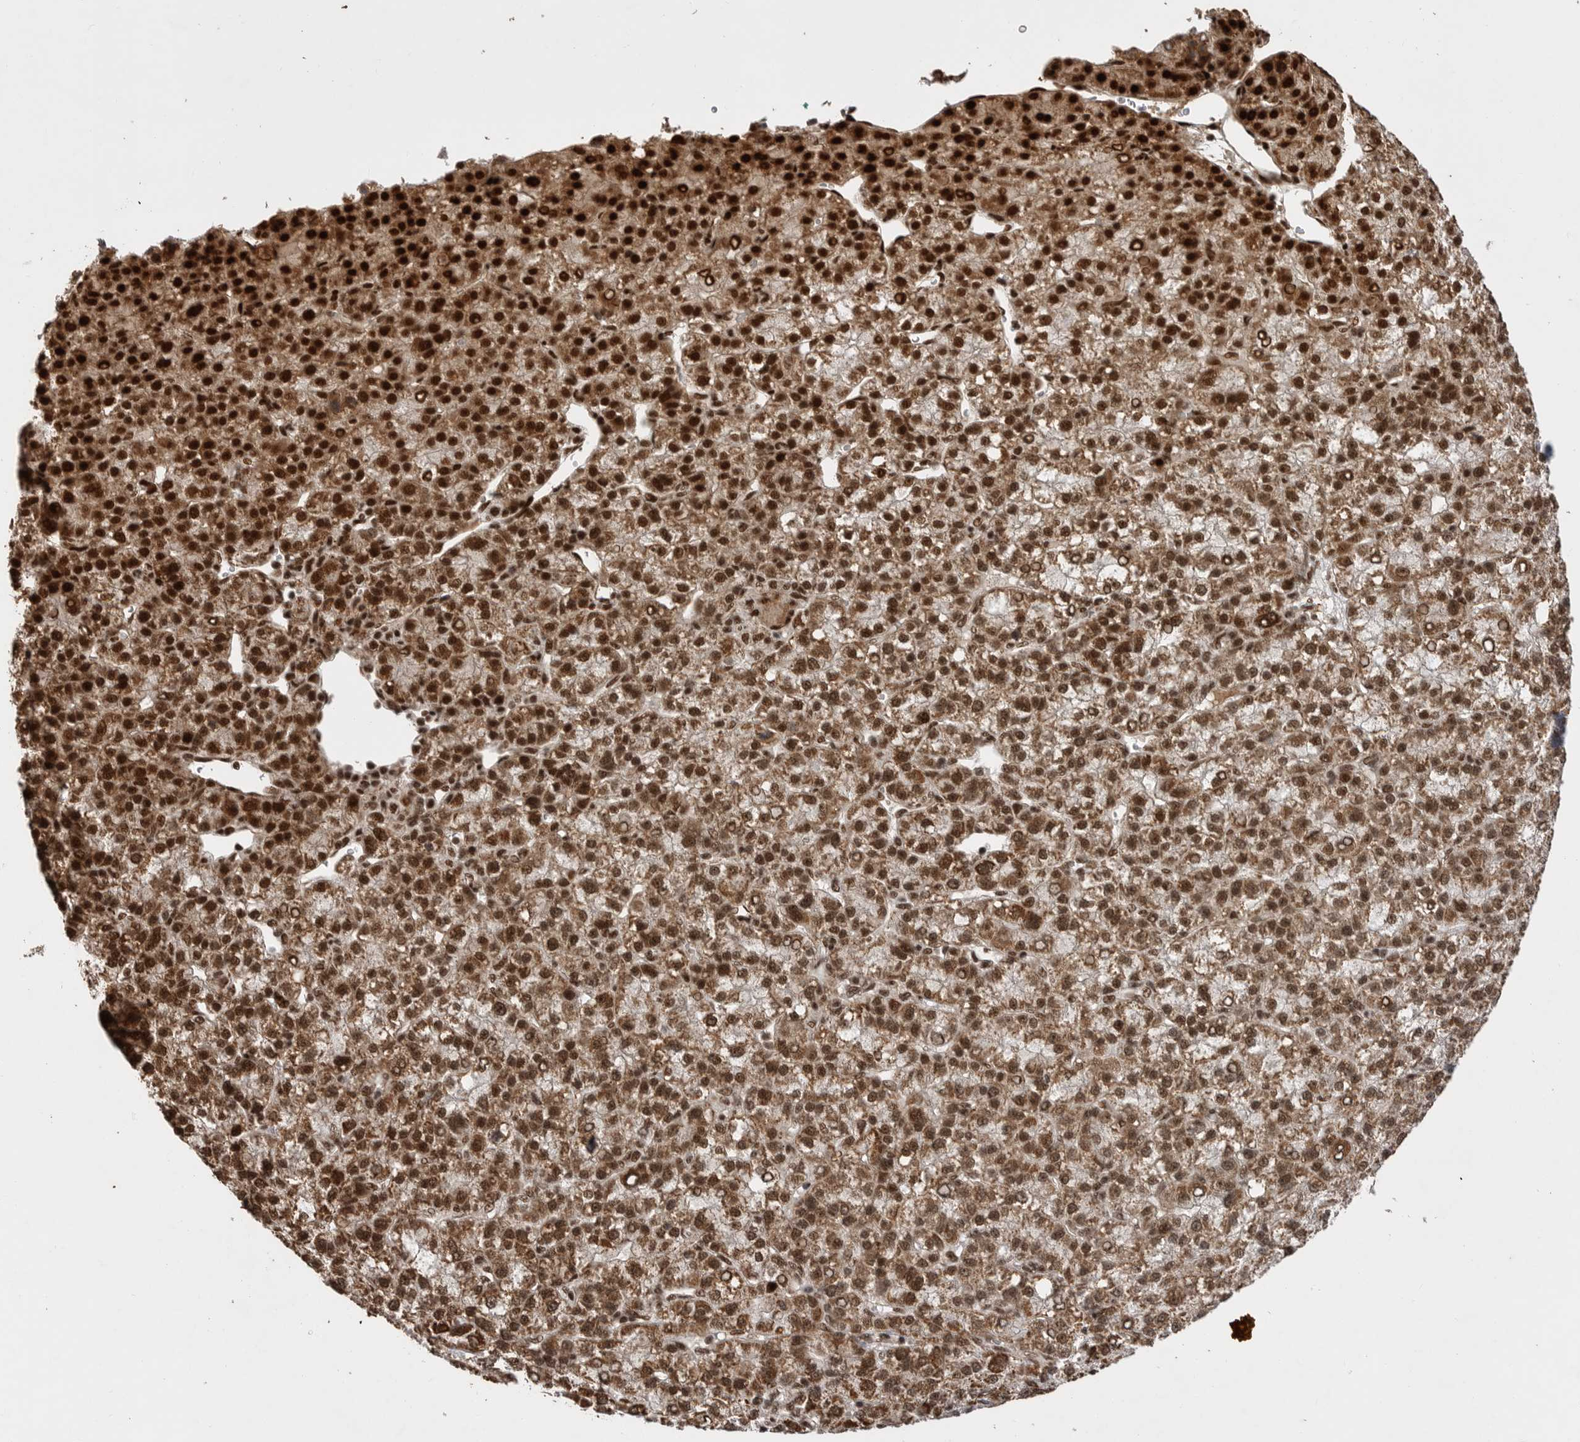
{"staining": {"intensity": "strong", "quantity": ">75%", "location": "nuclear"}, "tissue": "liver cancer", "cell_type": "Tumor cells", "image_type": "cancer", "snomed": [{"axis": "morphology", "description": "Carcinoma, Hepatocellular, NOS"}, {"axis": "topography", "description": "Liver"}], "caption": "A brown stain labels strong nuclear staining of a protein in human liver cancer (hepatocellular carcinoma) tumor cells. (brown staining indicates protein expression, while blue staining denotes nuclei).", "gene": "PPP1R8", "patient": {"sex": "female", "age": 58}}